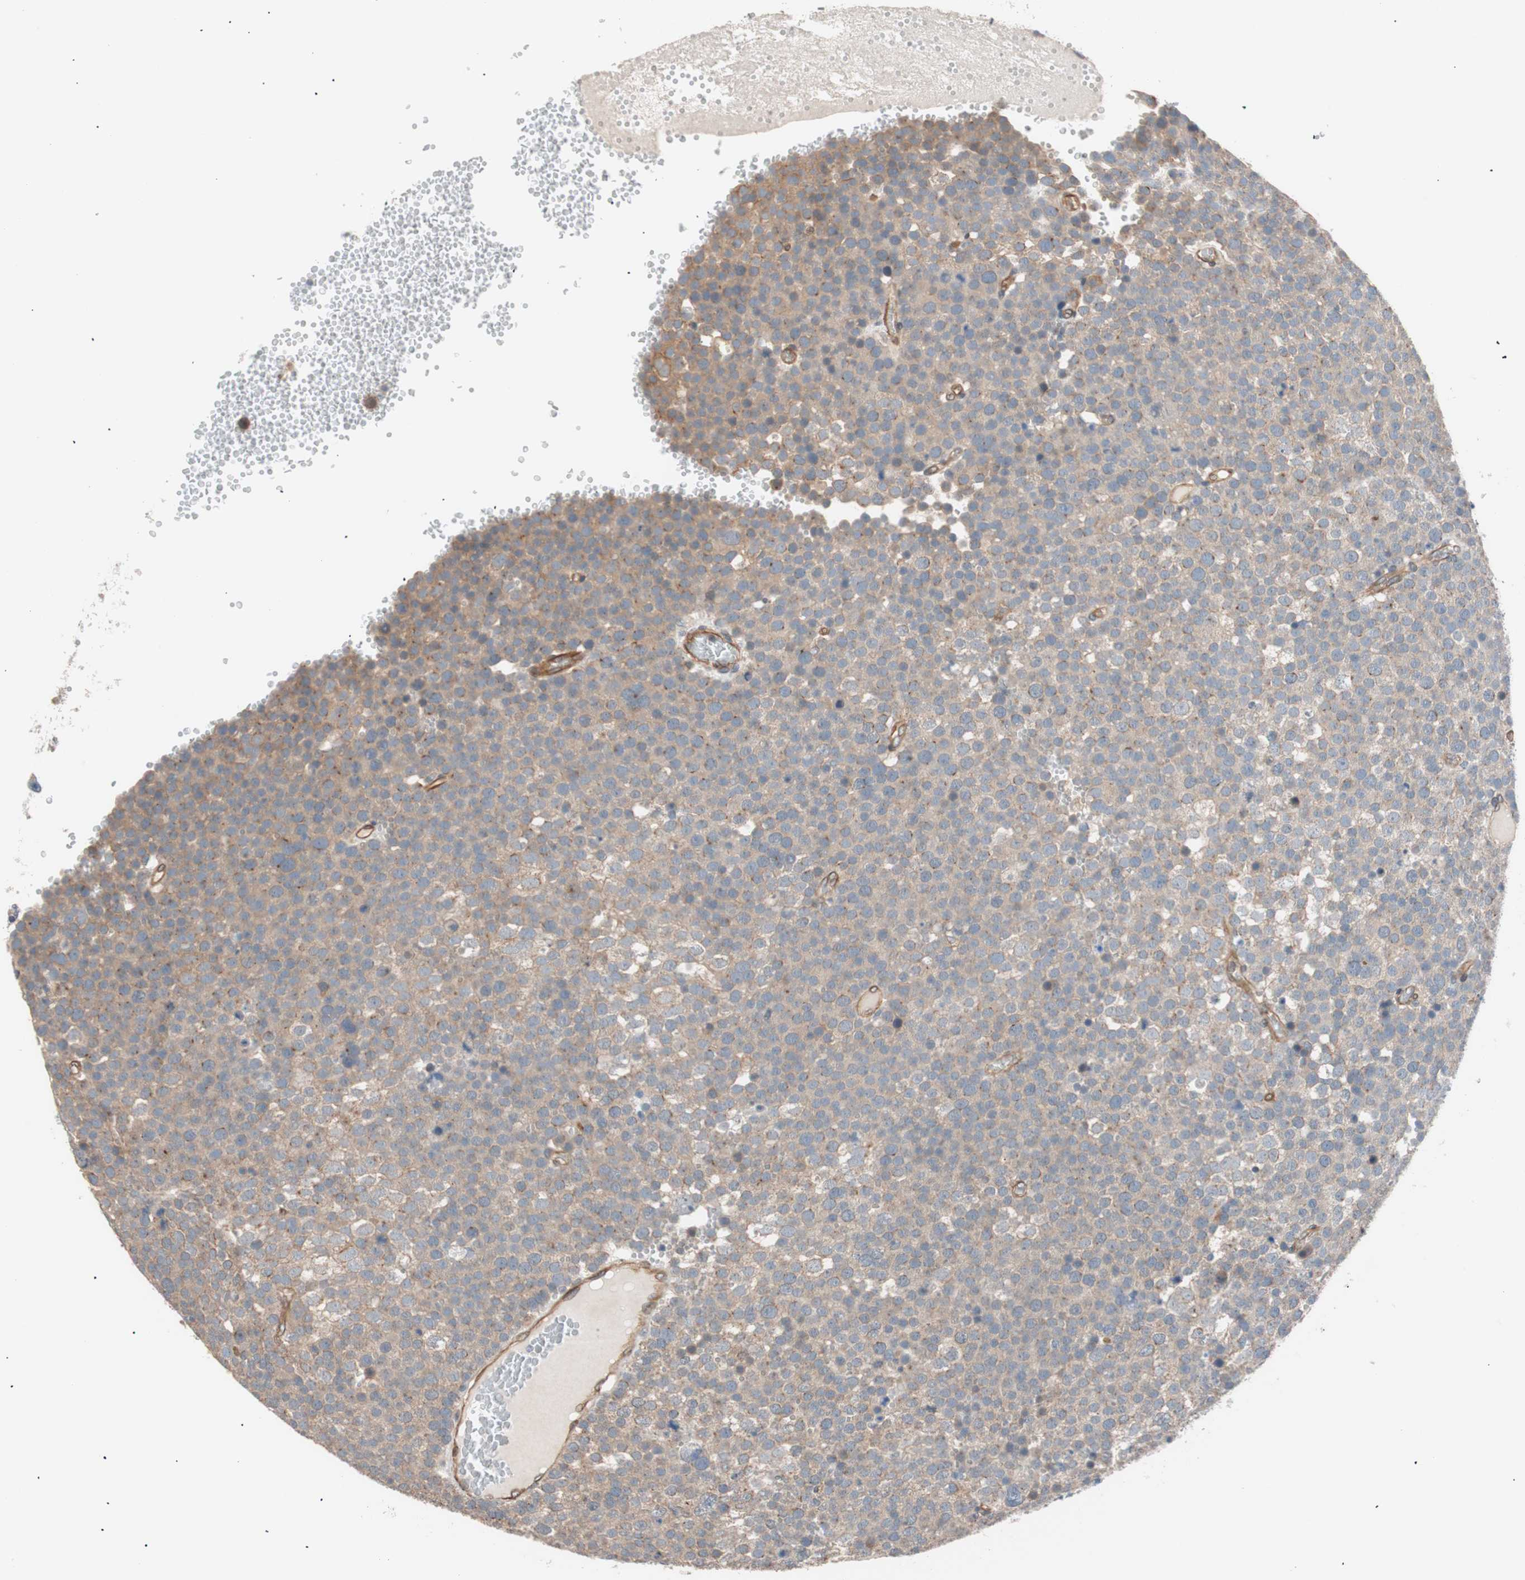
{"staining": {"intensity": "weak", "quantity": "25%-75%", "location": "cytoplasmic/membranous"}, "tissue": "testis cancer", "cell_type": "Tumor cells", "image_type": "cancer", "snomed": [{"axis": "morphology", "description": "Seminoma, NOS"}, {"axis": "topography", "description": "Testis"}], "caption": "Tumor cells show low levels of weak cytoplasmic/membranous expression in approximately 25%-75% of cells in human testis cancer.", "gene": "SMG1", "patient": {"sex": "male", "age": 71}}